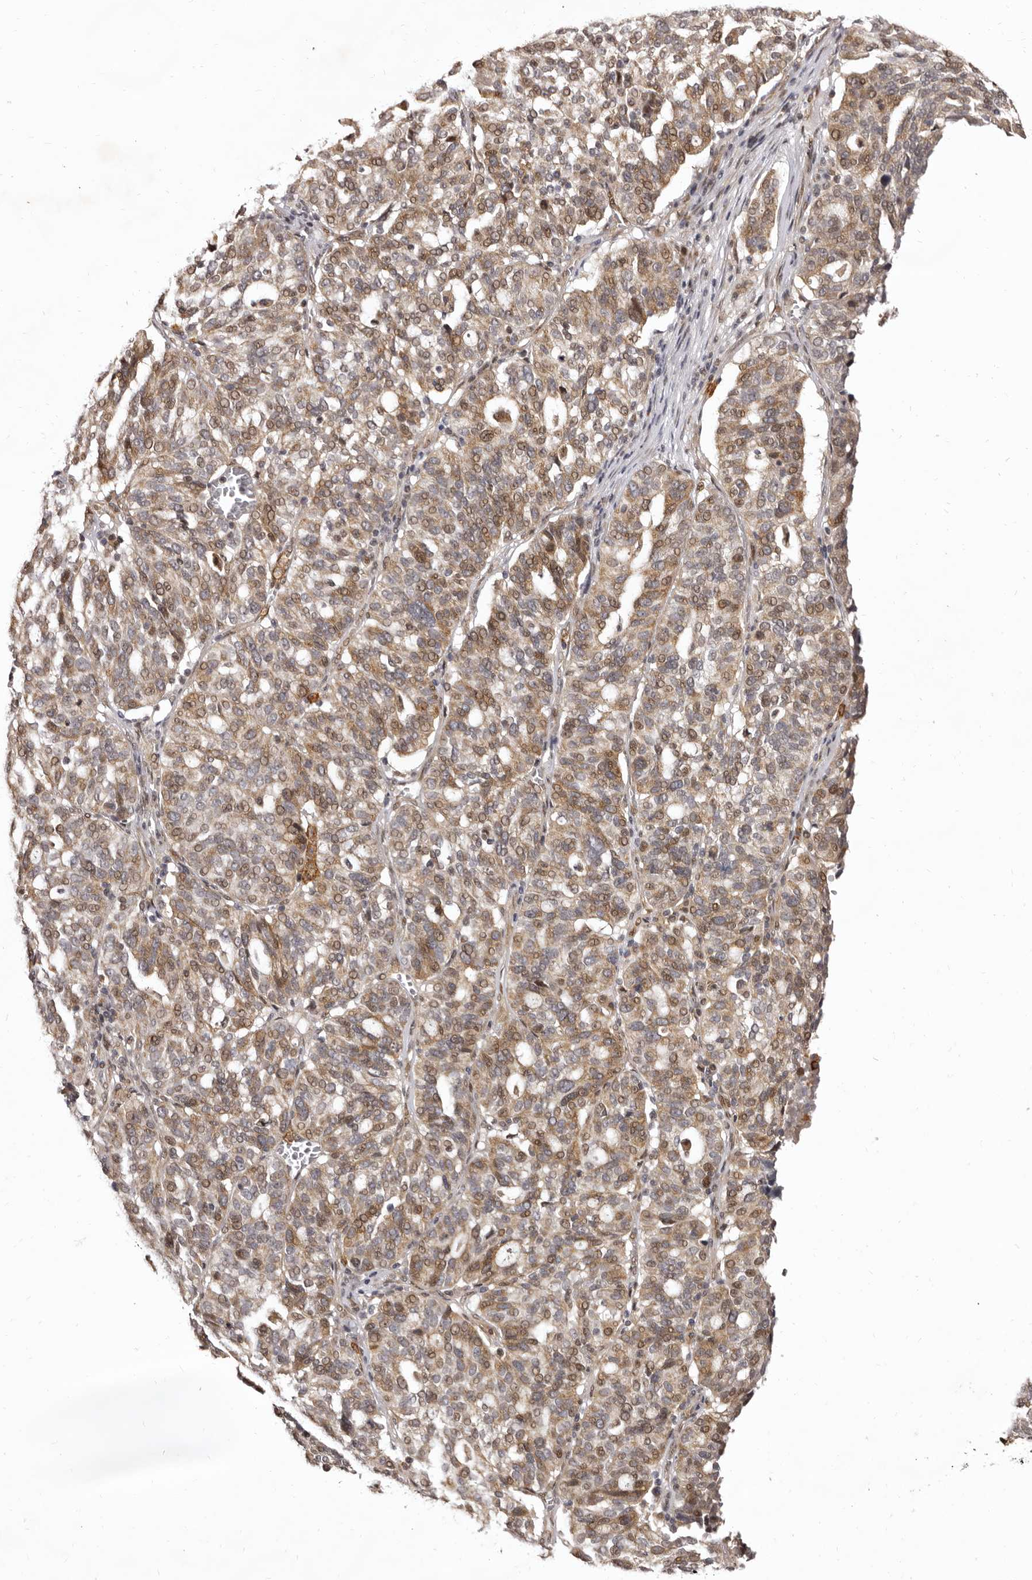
{"staining": {"intensity": "moderate", "quantity": "25%-75%", "location": "cytoplasmic/membranous,nuclear"}, "tissue": "ovarian cancer", "cell_type": "Tumor cells", "image_type": "cancer", "snomed": [{"axis": "morphology", "description": "Cystadenocarcinoma, serous, NOS"}, {"axis": "topography", "description": "Ovary"}], "caption": "High-power microscopy captured an immunohistochemistry (IHC) photomicrograph of ovarian serous cystadenocarcinoma, revealing moderate cytoplasmic/membranous and nuclear positivity in about 25%-75% of tumor cells.", "gene": "ZNF326", "patient": {"sex": "female", "age": 59}}